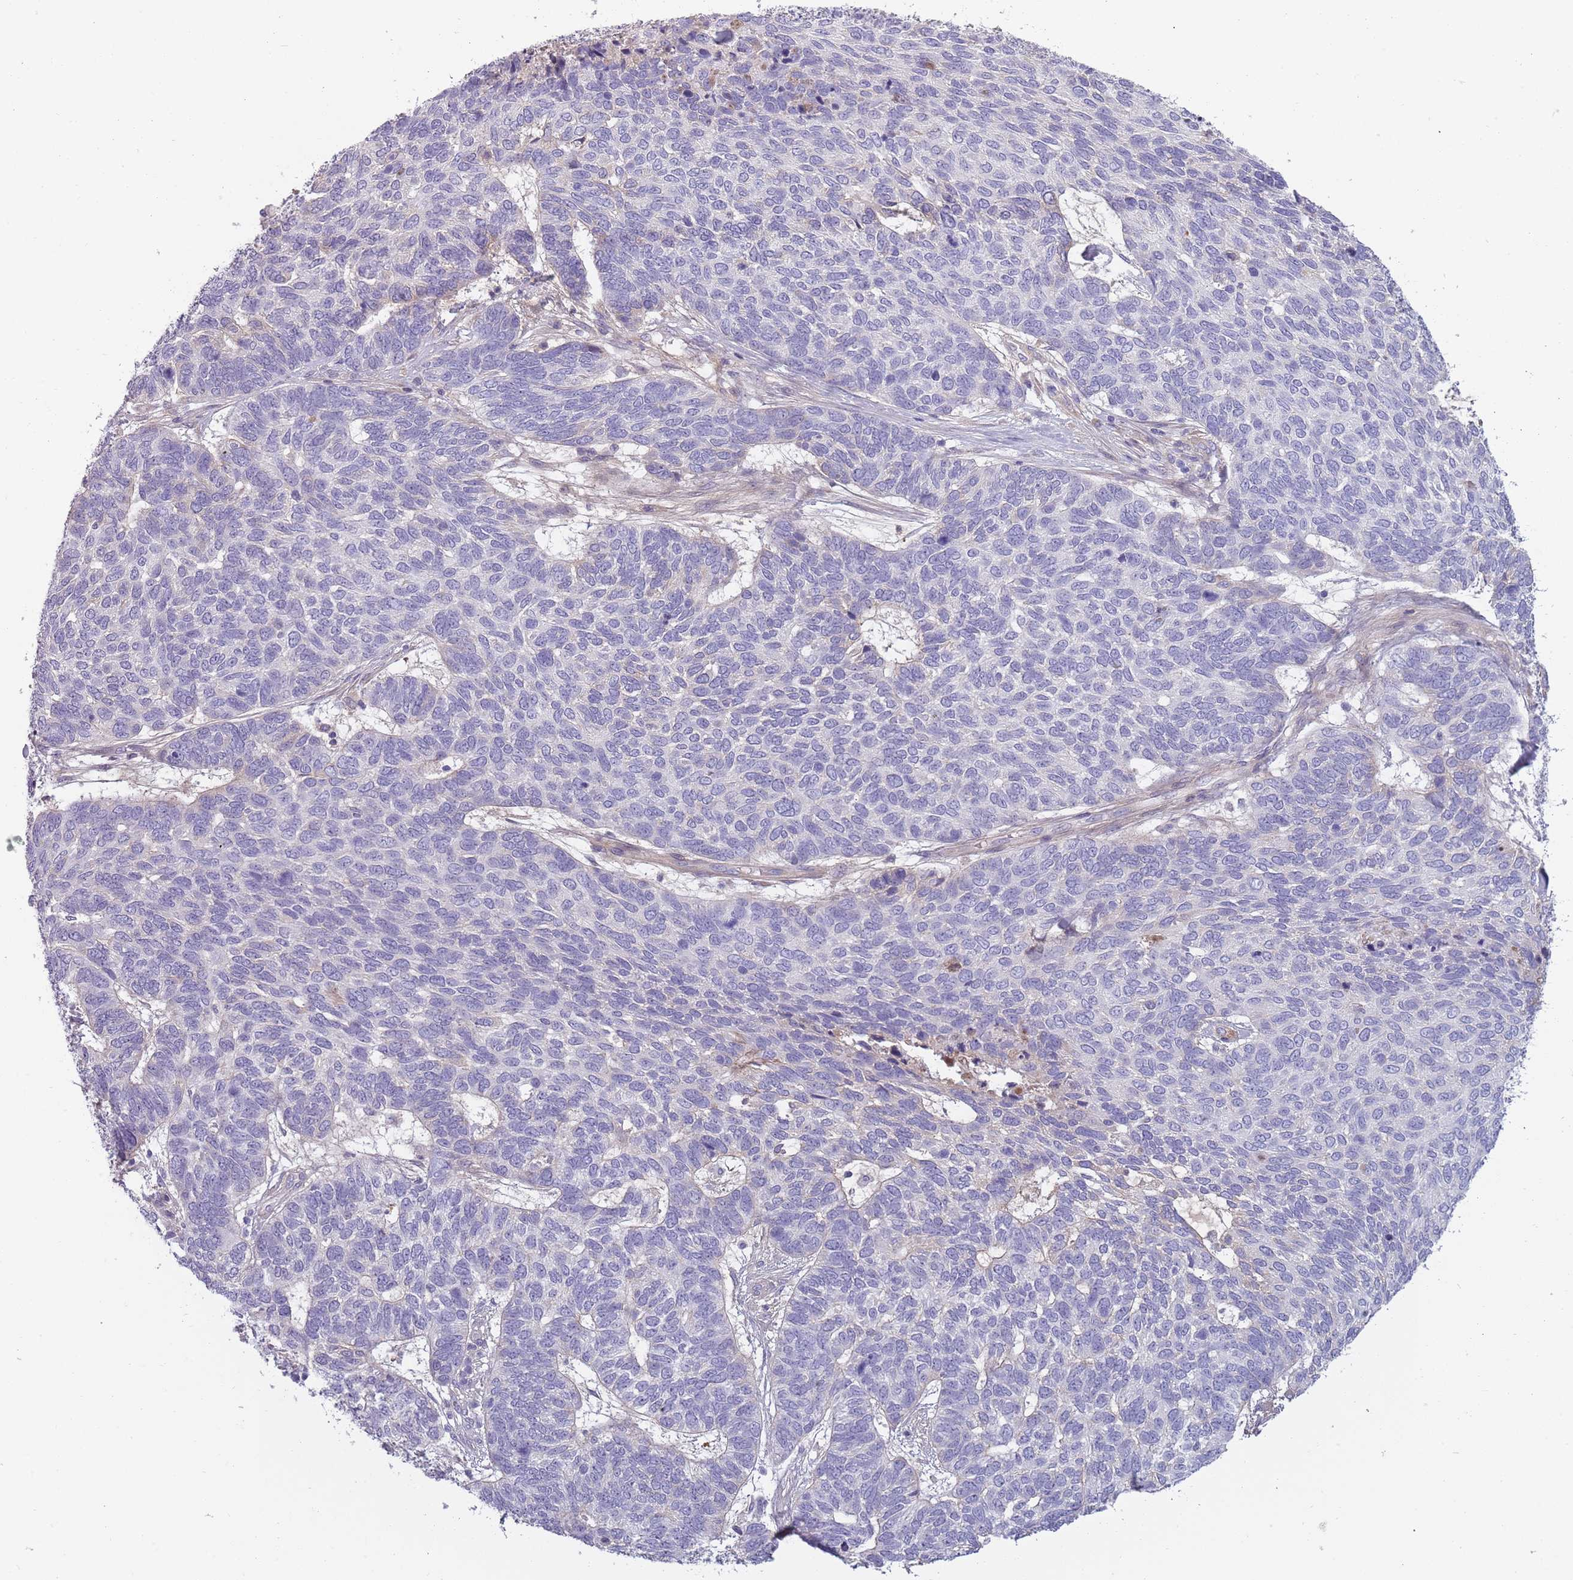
{"staining": {"intensity": "negative", "quantity": "none", "location": "none"}, "tissue": "skin cancer", "cell_type": "Tumor cells", "image_type": "cancer", "snomed": [{"axis": "morphology", "description": "Basal cell carcinoma"}, {"axis": "topography", "description": "Skin"}], "caption": "Immunohistochemistry of human skin cancer (basal cell carcinoma) shows no staining in tumor cells.", "gene": "TNFRSF6B", "patient": {"sex": "female", "age": 65}}